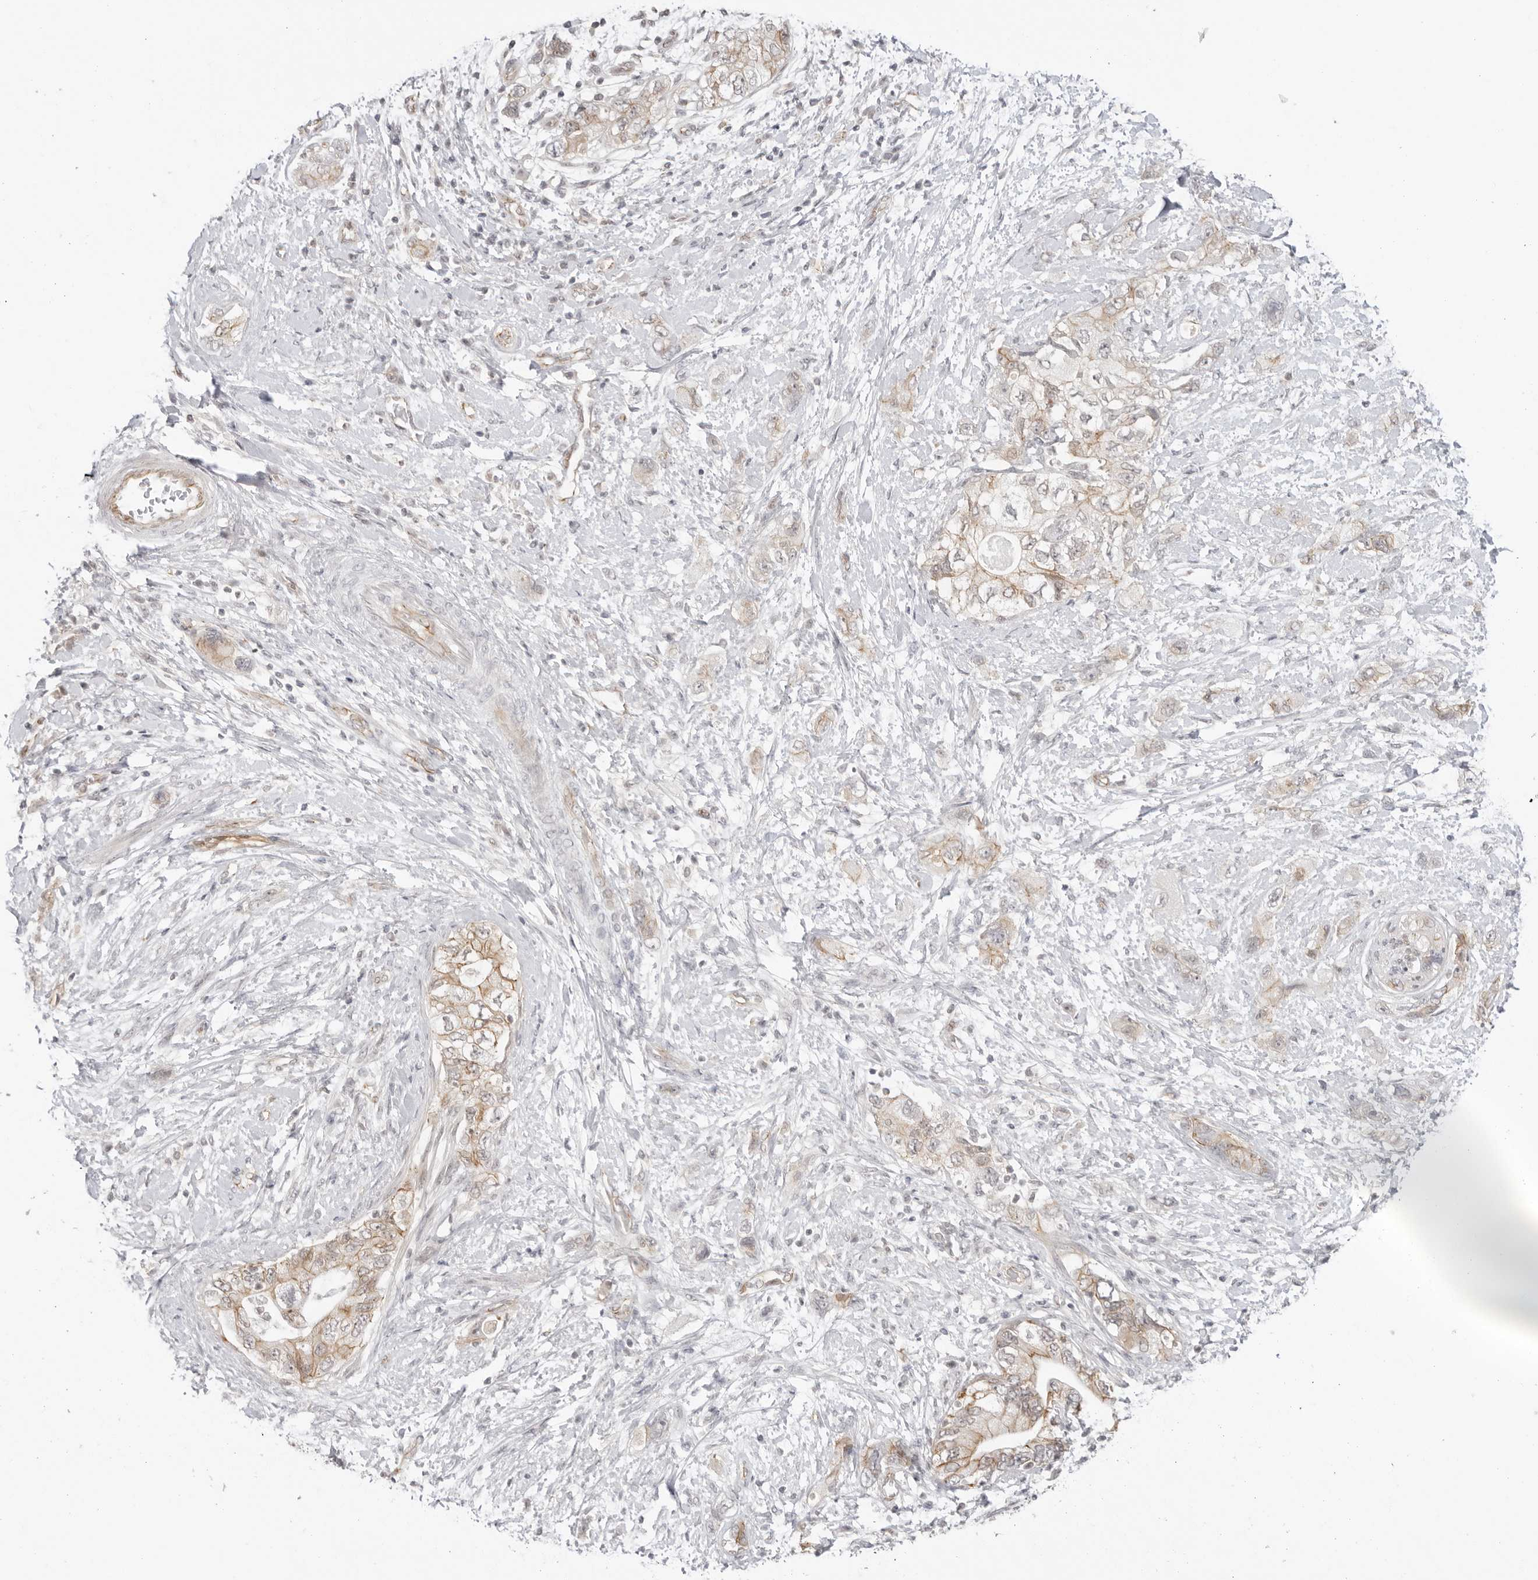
{"staining": {"intensity": "weak", "quantity": ">75%", "location": "cytoplasmic/membranous"}, "tissue": "pancreatic cancer", "cell_type": "Tumor cells", "image_type": "cancer", "snomed": [{"axis": "morphology", "description": "Adenocarcinoma, NOS"}, {"axis": "topography", "description": "Pancreas"}], "caption": "Immunohistochemical staining of adenocarcinoma (pancreatic) displays weak cytoplasmic/membranous protein expression in about >75% of tumor cells.", "gene": "TRAPPC3", "patient": {"sex": "female", "age": 73}}